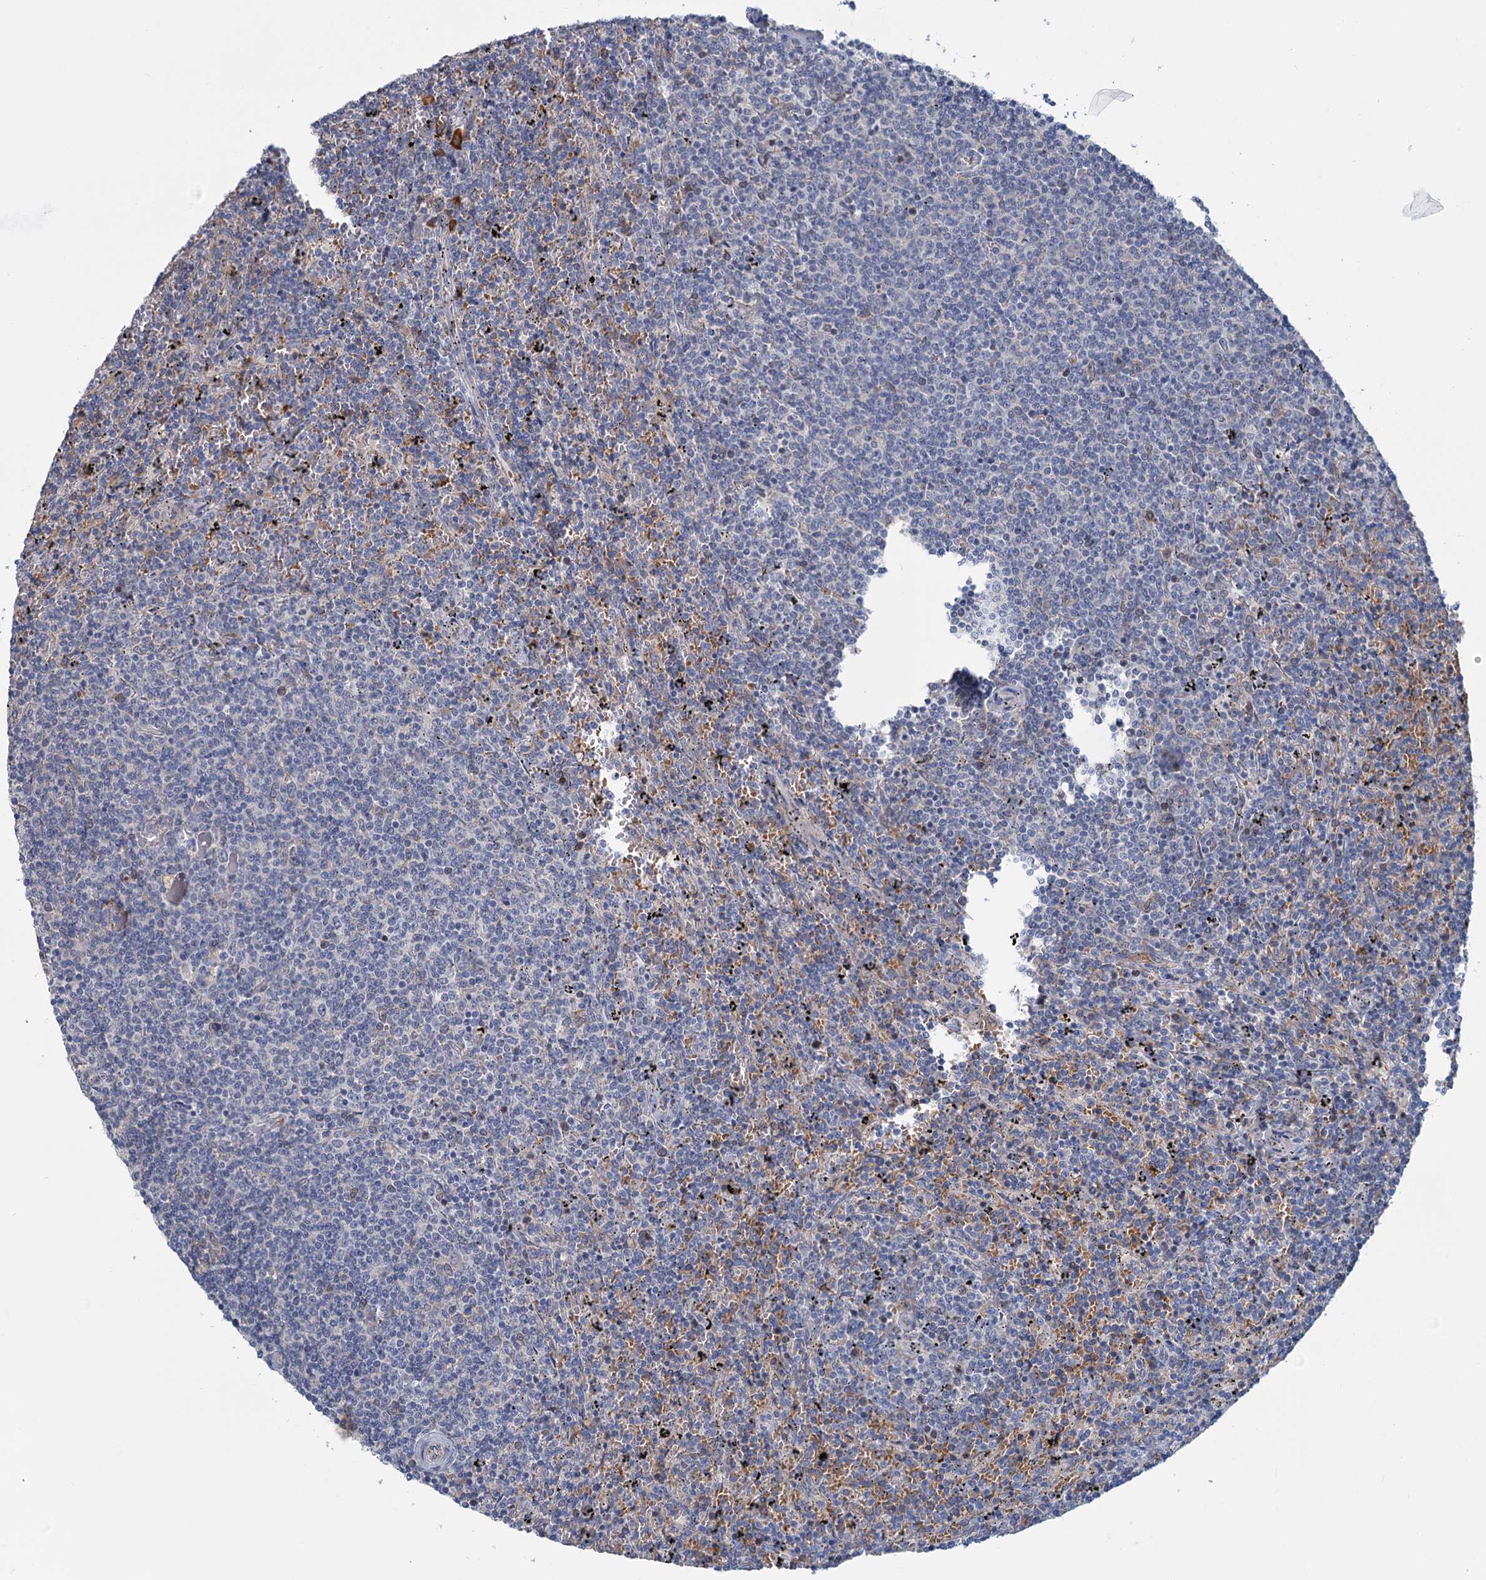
{"staining": {"intensity": "negative", "quantity": "none", "location": "none"}, "tissue": "lymphoma", "cell_type": "Tumor cells", "image_type": "cancer", "snomed": [{"axis": "morphology", "description": "Malignant lymphoma, non-Hodgkin's type, Low grade"}, {"axis": "topography", "description": "Spleen"}], "caption": "Immunohistochemistry of malignant lymphoma, non-Hodgkin's type (low-grade) shows no expression in tumor cells.", "gene": "ANKRD16", "patient": {"sex": "female", "age": 50}}